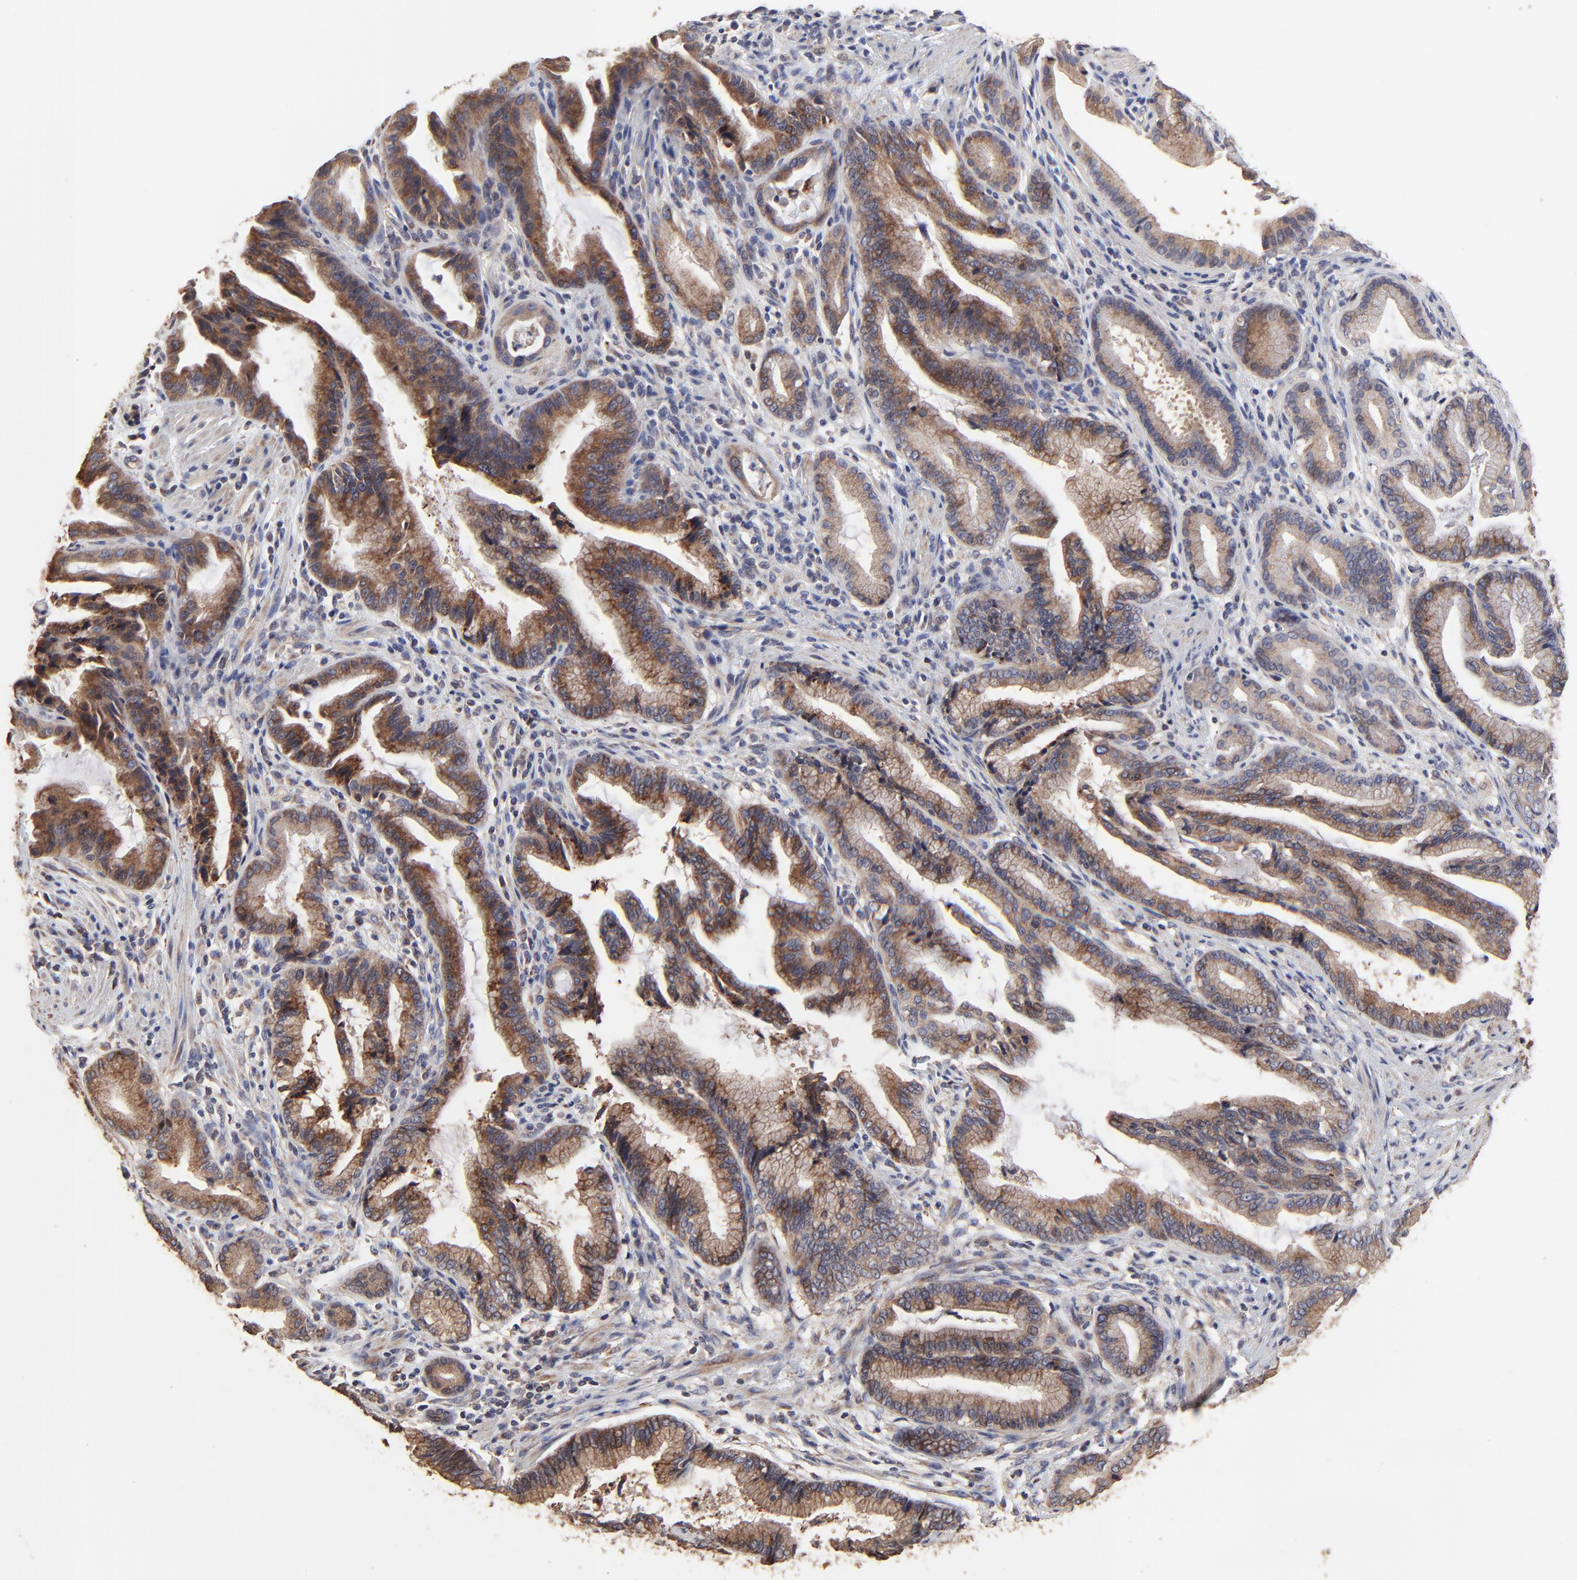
{"staining": {"intensity": "strong", "quantity": ">75%", "location": "cytoplasmic/membranous"}, "tissue": "pancreatic cancer", "cell_type": "Tumor cells", "image_type": "cancer", "snomed": [{"axis": "morphology", "description": "Adenocarcinoma, NOS"}, {"axis": "topography", "description": "Pancreas"}], "caption": "Adenocarcinoma (pancreatic) stained with IHC exhibits strong cytoplasmic/membranous staining in approximately >75% of tumor cells. (brown staining indicates protein expression, while blue staining denotes nuclei).", "gene": "ELP2", "patient": {"sex": "female", "age": 64}}